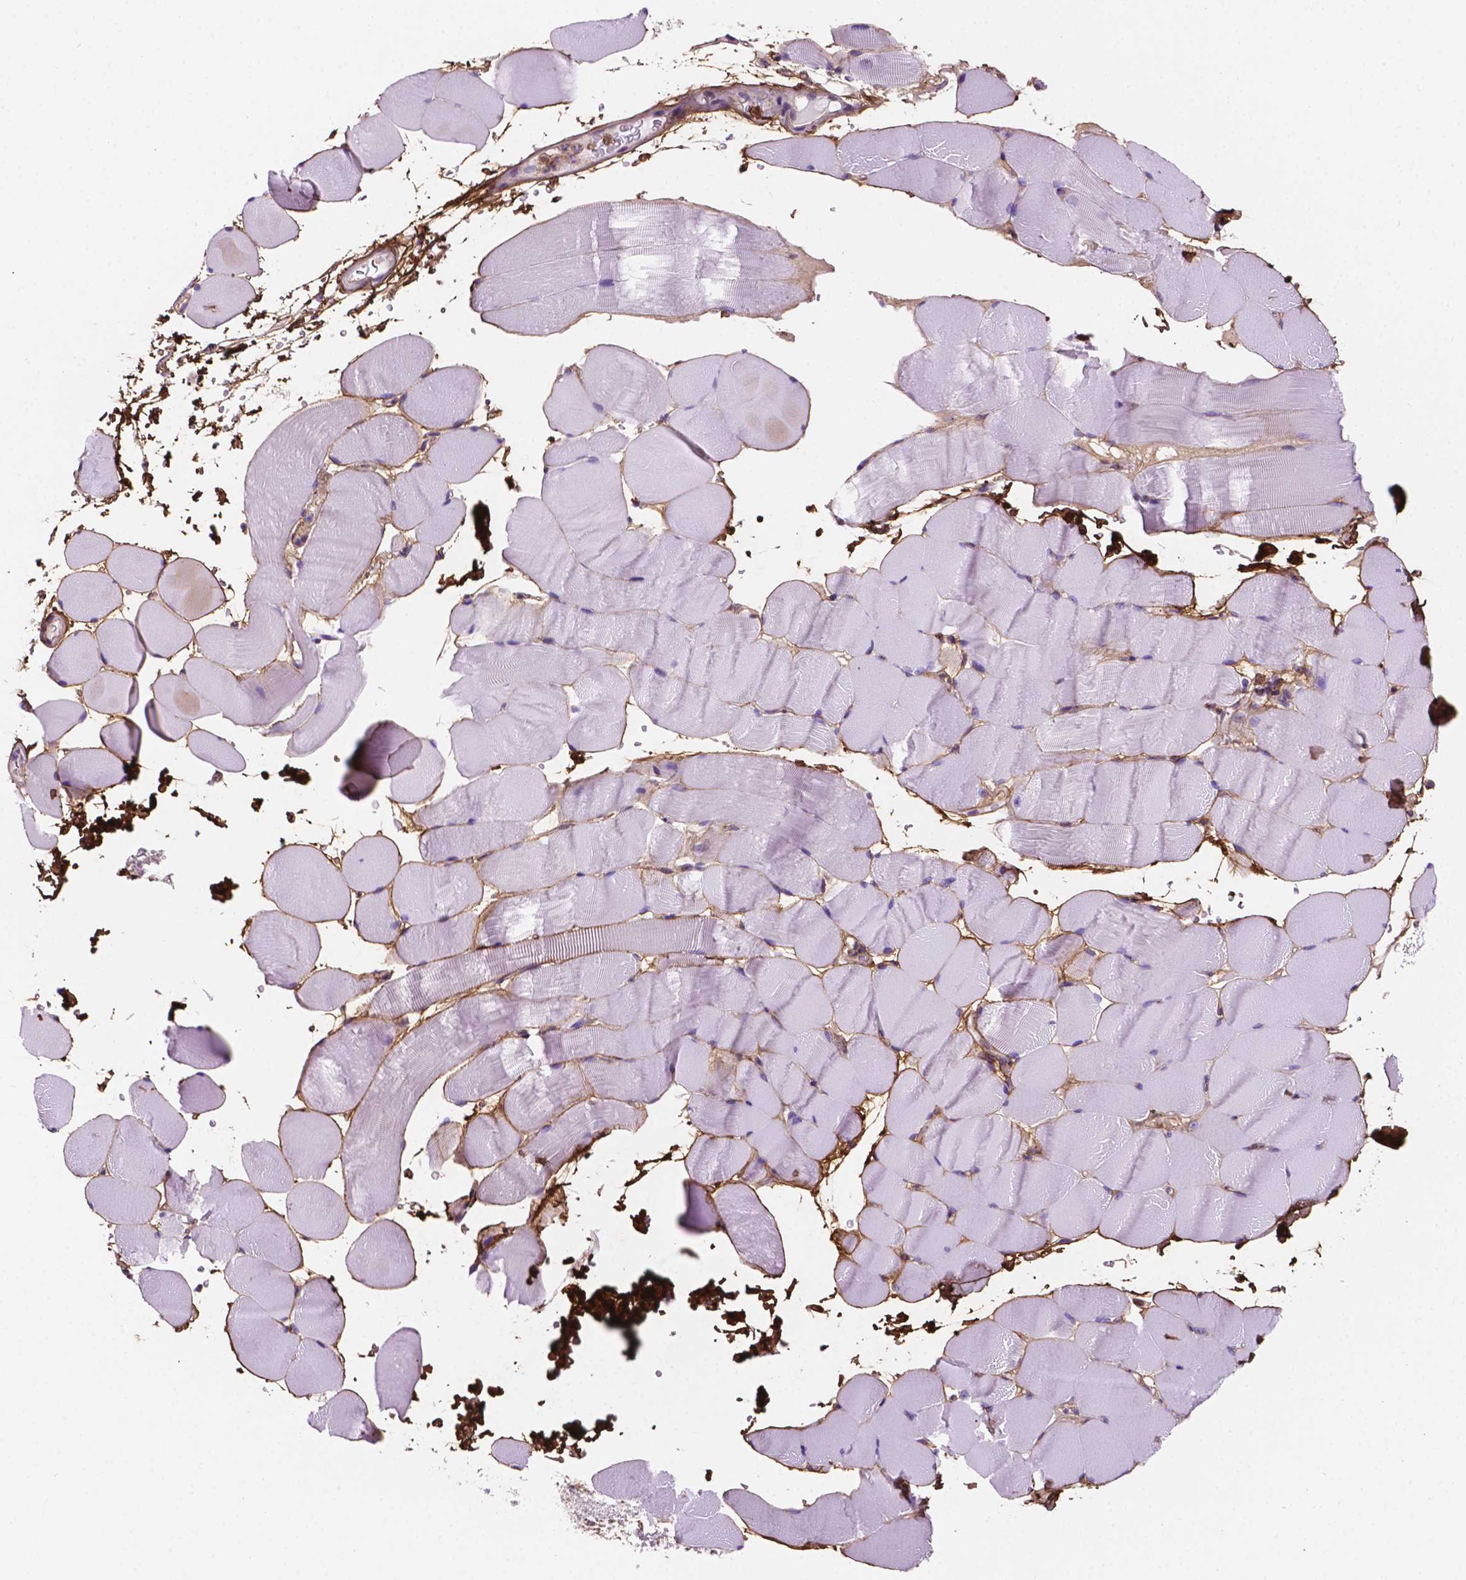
{"staining": {"intensity": "negative", "quantity": "none", "location": "none"}, "tissue": "skeletal muscle", "cell_type": "Myocytes", "image_type": "normal", "snomed": [{"axis": "morphology", "description": "Normal tissue, NOS"}, {"axis": "topography", "description": "Skeletal muscle"}], "caption": "This is an IHC histopathology image of unremarkable human skeletal muscle. There is no expression in myocytes.", "gene": "DCN", "patient": {"sex": "female", "age": 37}}